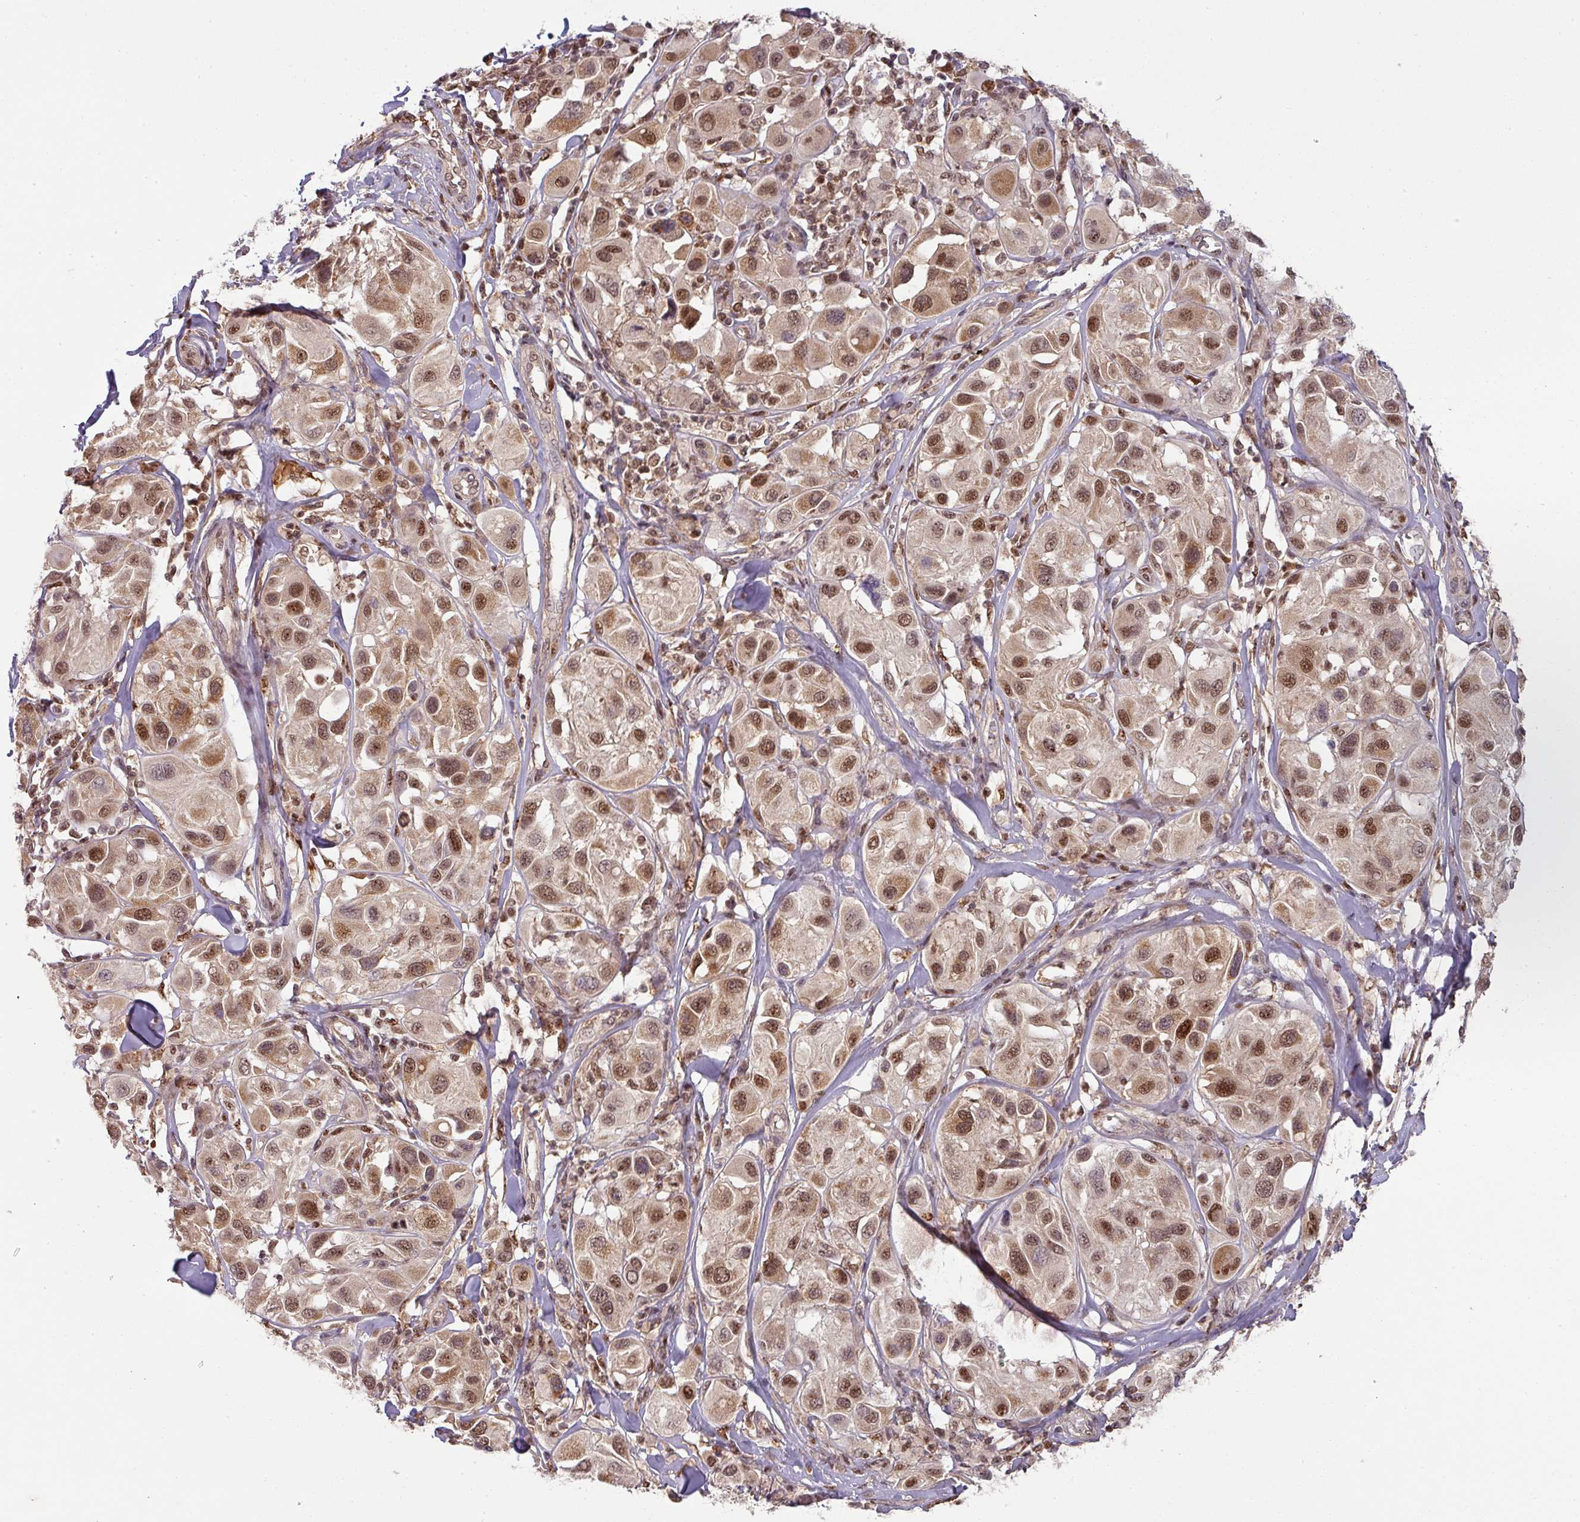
{"staining": {"intensity": "moderate", "quantity": ">75%", "location": "cytoplasmic/membranous,nuclear"}, "tissue": "melanoma", "cell_type": "Tumor cells", "image_type": "cancer", "snomed": [{"axis": "morphology", "description": "Malignant melanoma, Metastatic site"}, {"axis": "topography", "description": "Skin"}], "caption": "Brown immunohistochemical staining in human melanoma reveals moderate cytoplasmic/membranous and nuclear expression in about >75% of tumor cells. (DAB IHC with brightfield microscopy, high magnification).", "gene": "RANBP9", "patient": {"sex": "male", "age": 41}}